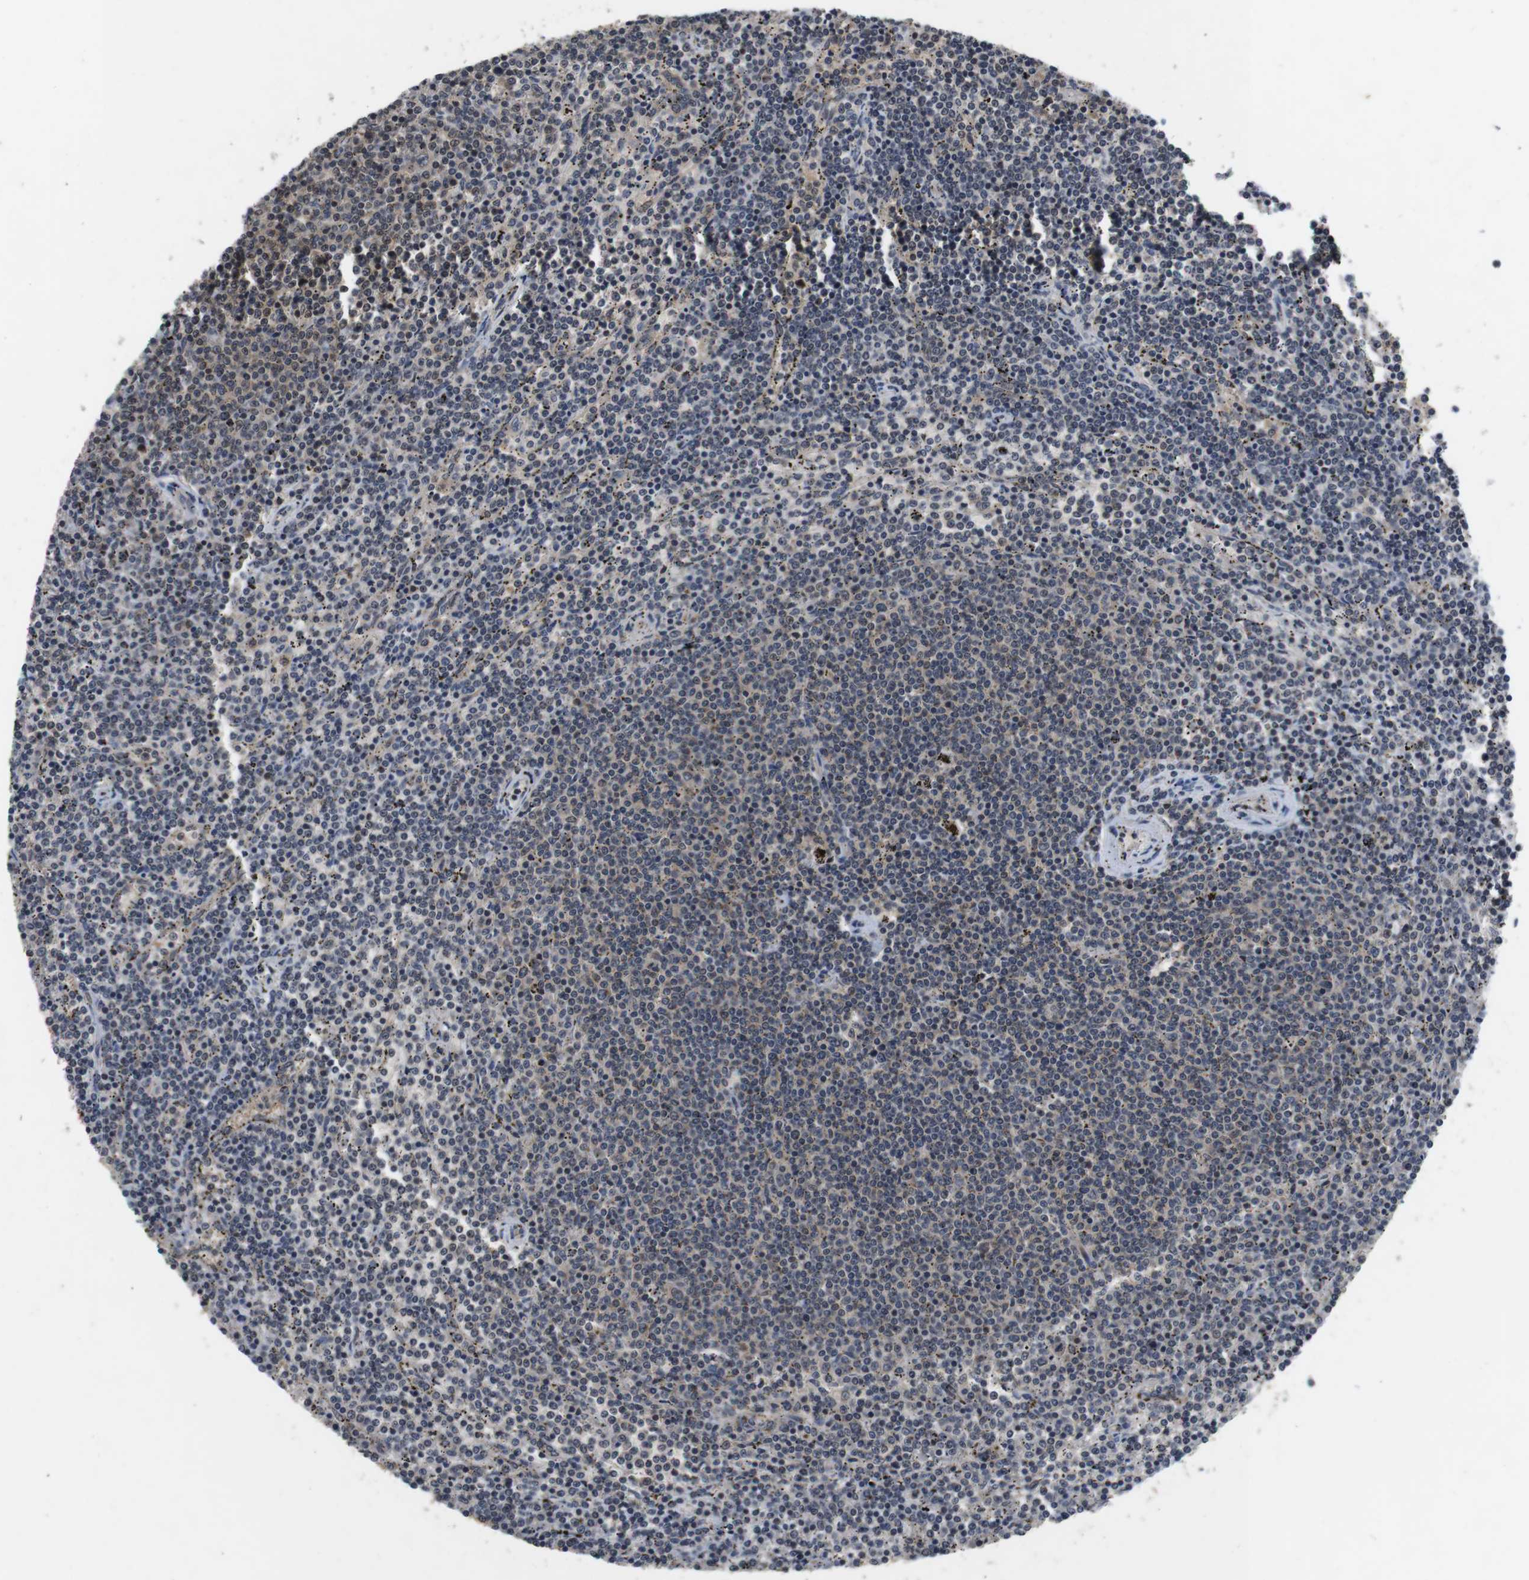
{"staining": {"intensity": "negative", "quantity": "none", "location": "none"}, "tissue": "lymphoma", "cell_type": "Tumor cells", "image_type": "cancer", "snomed": [{"axis": "morphology", "description": "Malignant lymphoma, non-Hodgkin's type, Low grade"}, {"axis": "topography", "description": "Spleen"}], "caption": "This histopathology image is of malignant lymphoma, non-Hodgkin's type (low-grade) stained with immunohistochemistry (IHC) to label a protein in brown with the nuclei are counter-stained blue. There is no expression in tumor cells.", "gene": "FADD", "patient": {"sex": "female", "age": 50}}